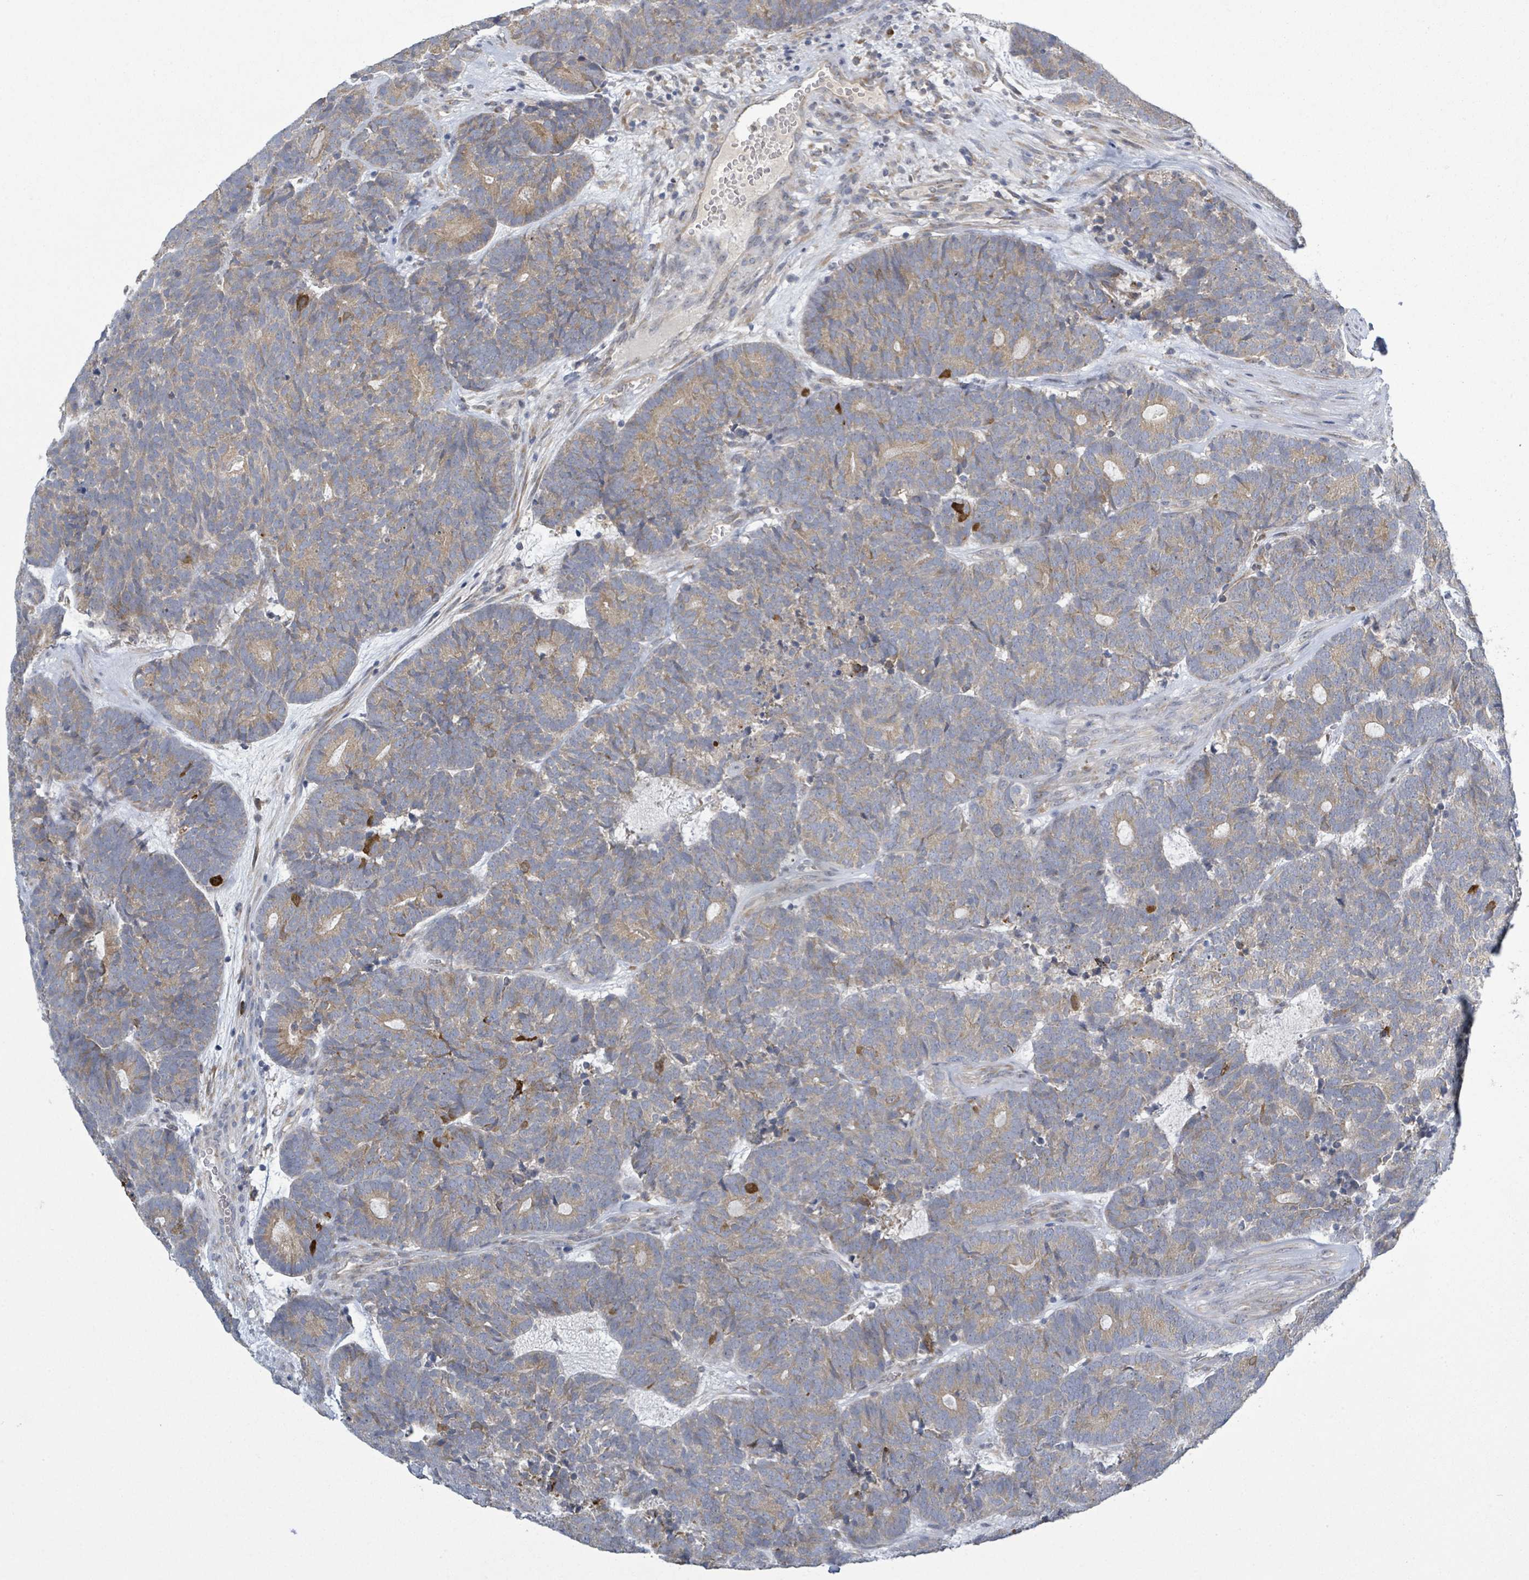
{"staining": {"intensity": "weak", "quantity": "25%-75%", "location": "cytoplasmic/membranous"}, "tissue": "head and neck cancer", "cell_type": "Tumor cells", "image_type": "cancer", "snomed": [{"axis": "morphology", "description": "Adenocarcinoma, NOS"}, {"axis": "topography", "description": "Head-Neck"}], "caption": "The immunohistochemical stain highlights weak cytoplasmic/membranous positivity in tumor cells of adenocarcinoma (head and neck) tissue. Nuclei are stained in blue.", "gene": "ATP13A1", "patient": {"sex": "female", "age": 81}}